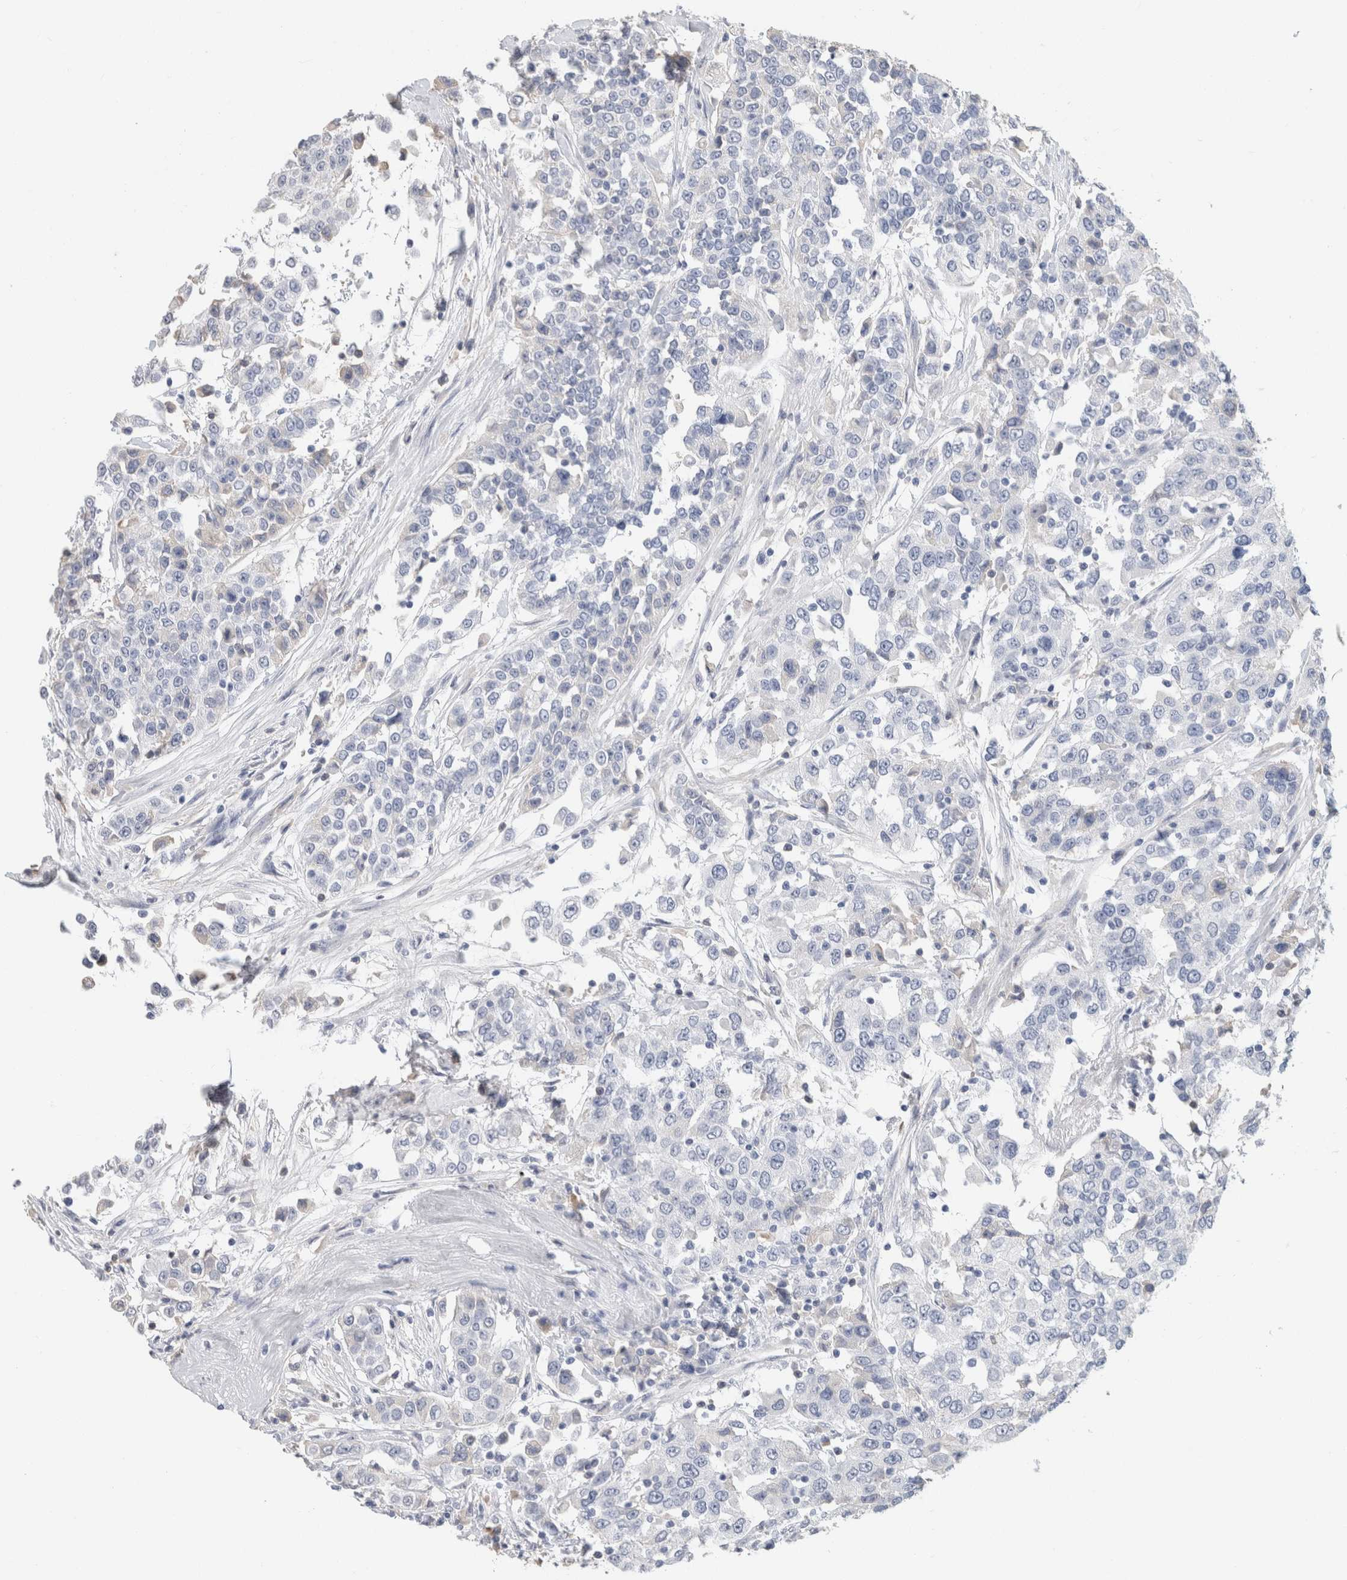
{"staining": {"intensity": "negative", "quantity": "none", "location": "none"}, "tissue": "urothelial cancer", "cell_type": "Tumor cells", "image_type": "cancer", "snomed": [{"axis": "morphology", "description": "Urothelial carcinoma, High grade"}, {"axis": "topography", "description": "Urinary bladder"}], "caption": "Tumor cells show no significant protein staining in urothelial cancer.", "gene": "SCGB1A1", "patient": {"sex": "female", "age": 80}}